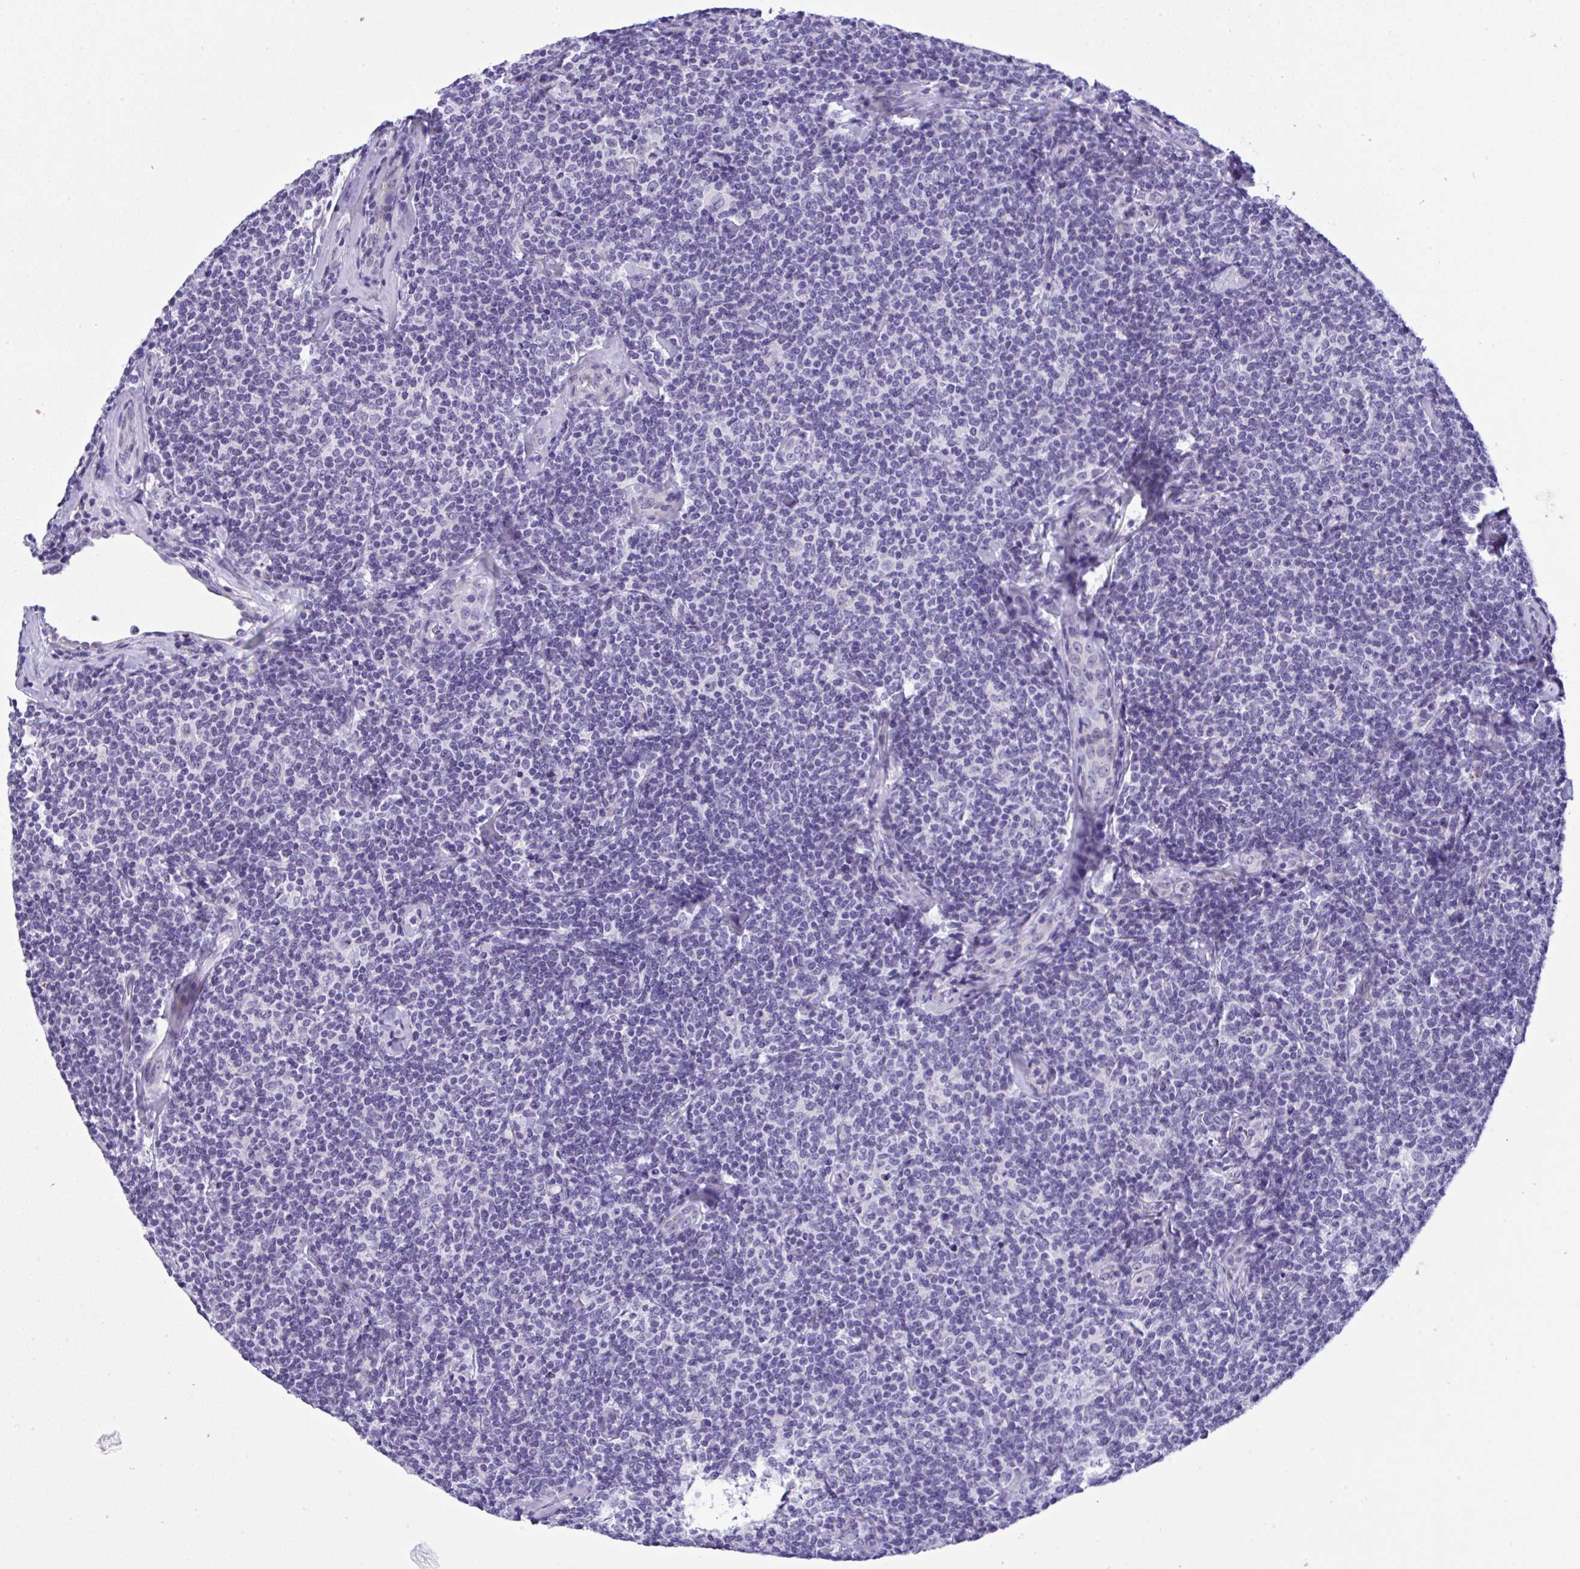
{"staining": {"intensity": "negative", "quantity": "none", "location": "none"}, "tissue": "lymphoma", "cell_type": "Tumor cells", "image_type": "cancer", "snomed": [{"axis": "morphology", "description": "Malignant lymphoma, non-Hodgkin's type, Low grade"}, {"axis": "topography", "description": "Lymph node"}], "caption": "IHC micrograph of neoplastic tissue: human malignant lymphoma, non-Hodgkin's type (low-grade) stained with DAB exhibits no significant protein staining in tumor cells.", "gene": "YBX2", "patient": {"sex": "female", "age": 56}}